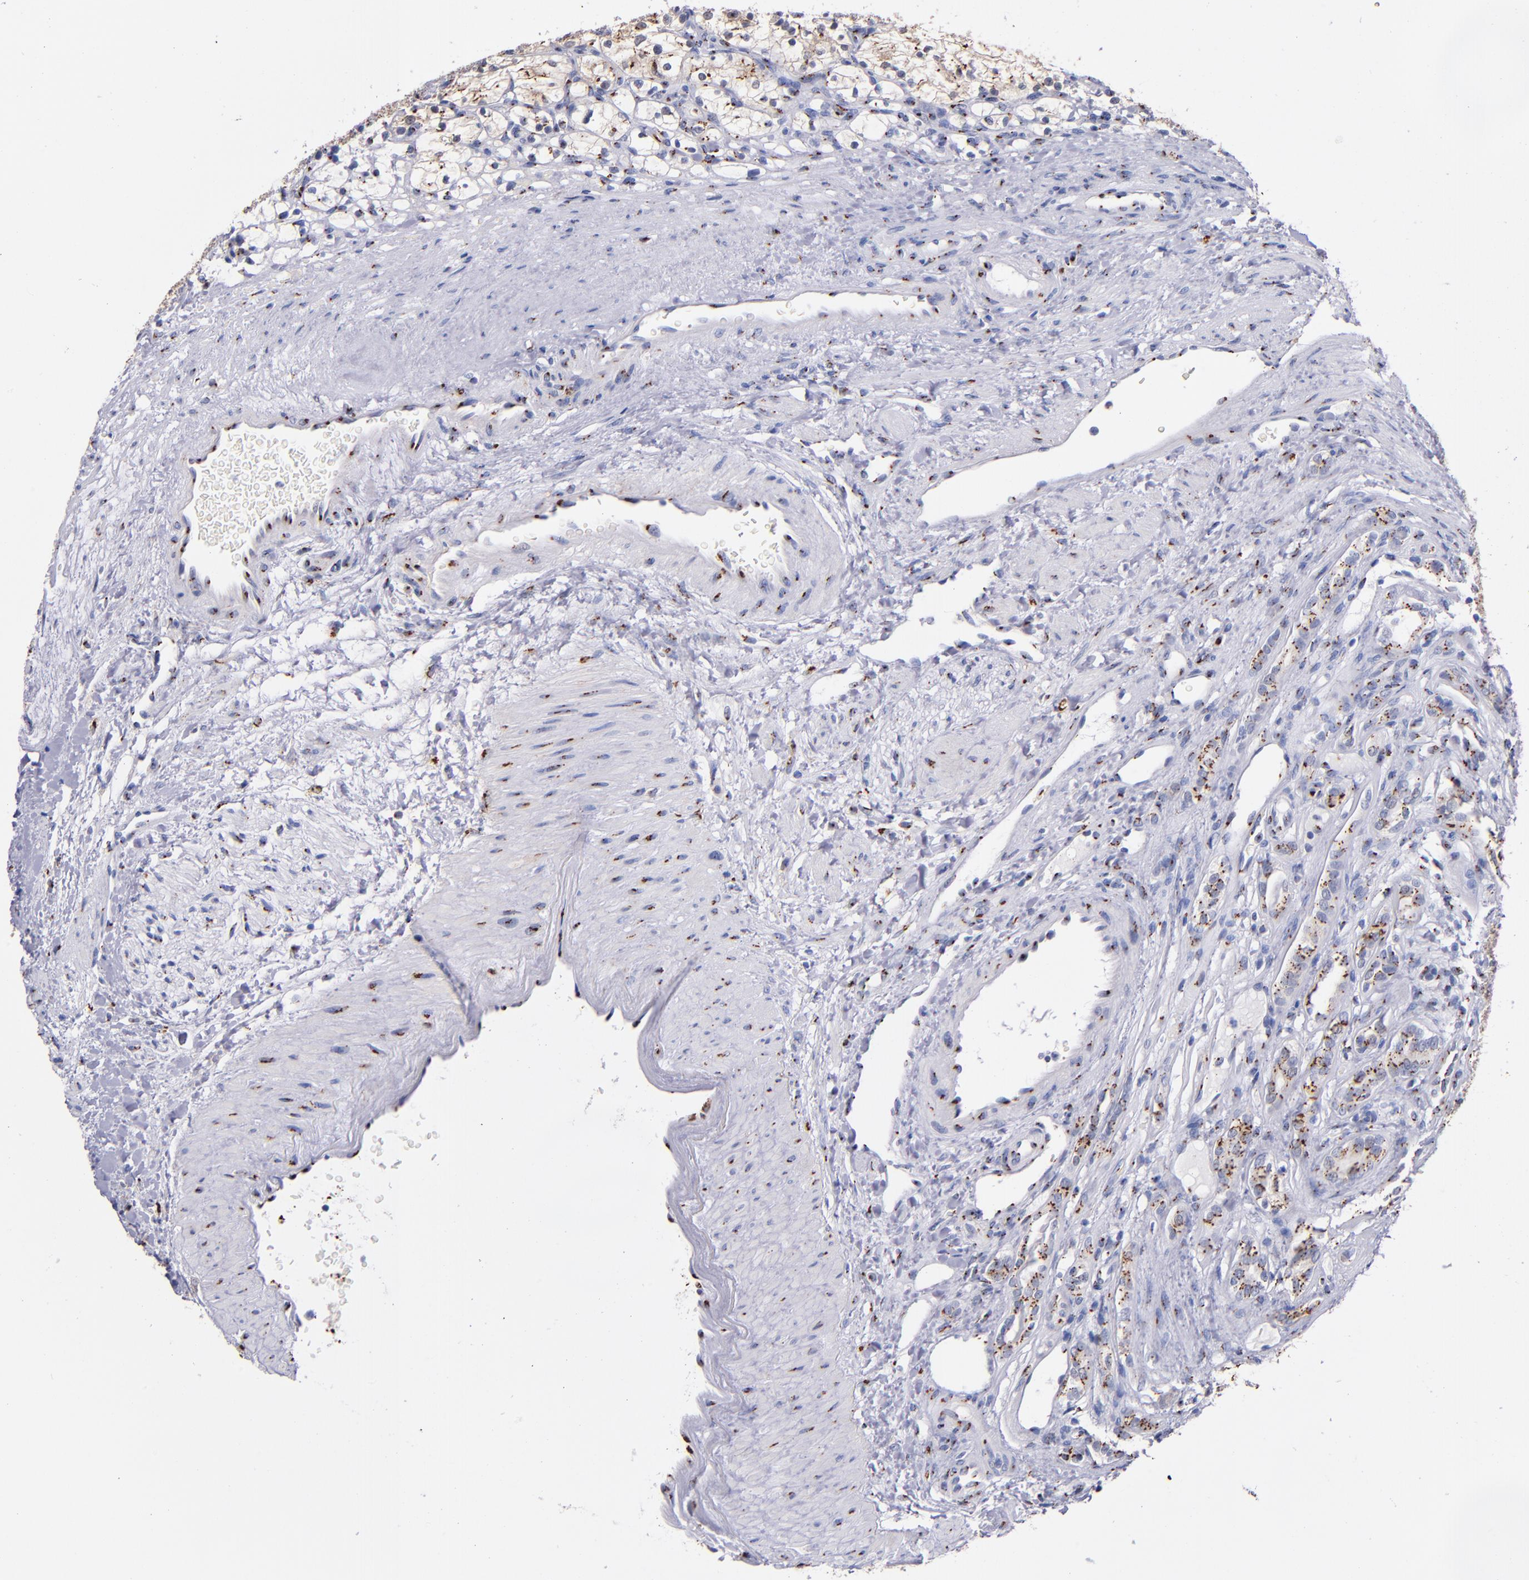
{"staining": {"intensity": "moderate", "quantity": "25%-75%", "location": "cytoplasmic/membranous"}, "tissue": "renal cancer", "cell_type": "Tumor cells", "image_type": "cancer", "snomed": [{"axis": "morphology", "description": "Adenocarcinoma, NOS"}, {"axis": "topography", "description": "Kidney"}], "caption": "Human renal adenocarcinoma stained with a brown dye reveals moderate cytoplasmic/membranous positive expression in about 25%-75% of tumor cells.", "gene": "GOLIM4", "patient": {"sex": "female", "age": 60}}